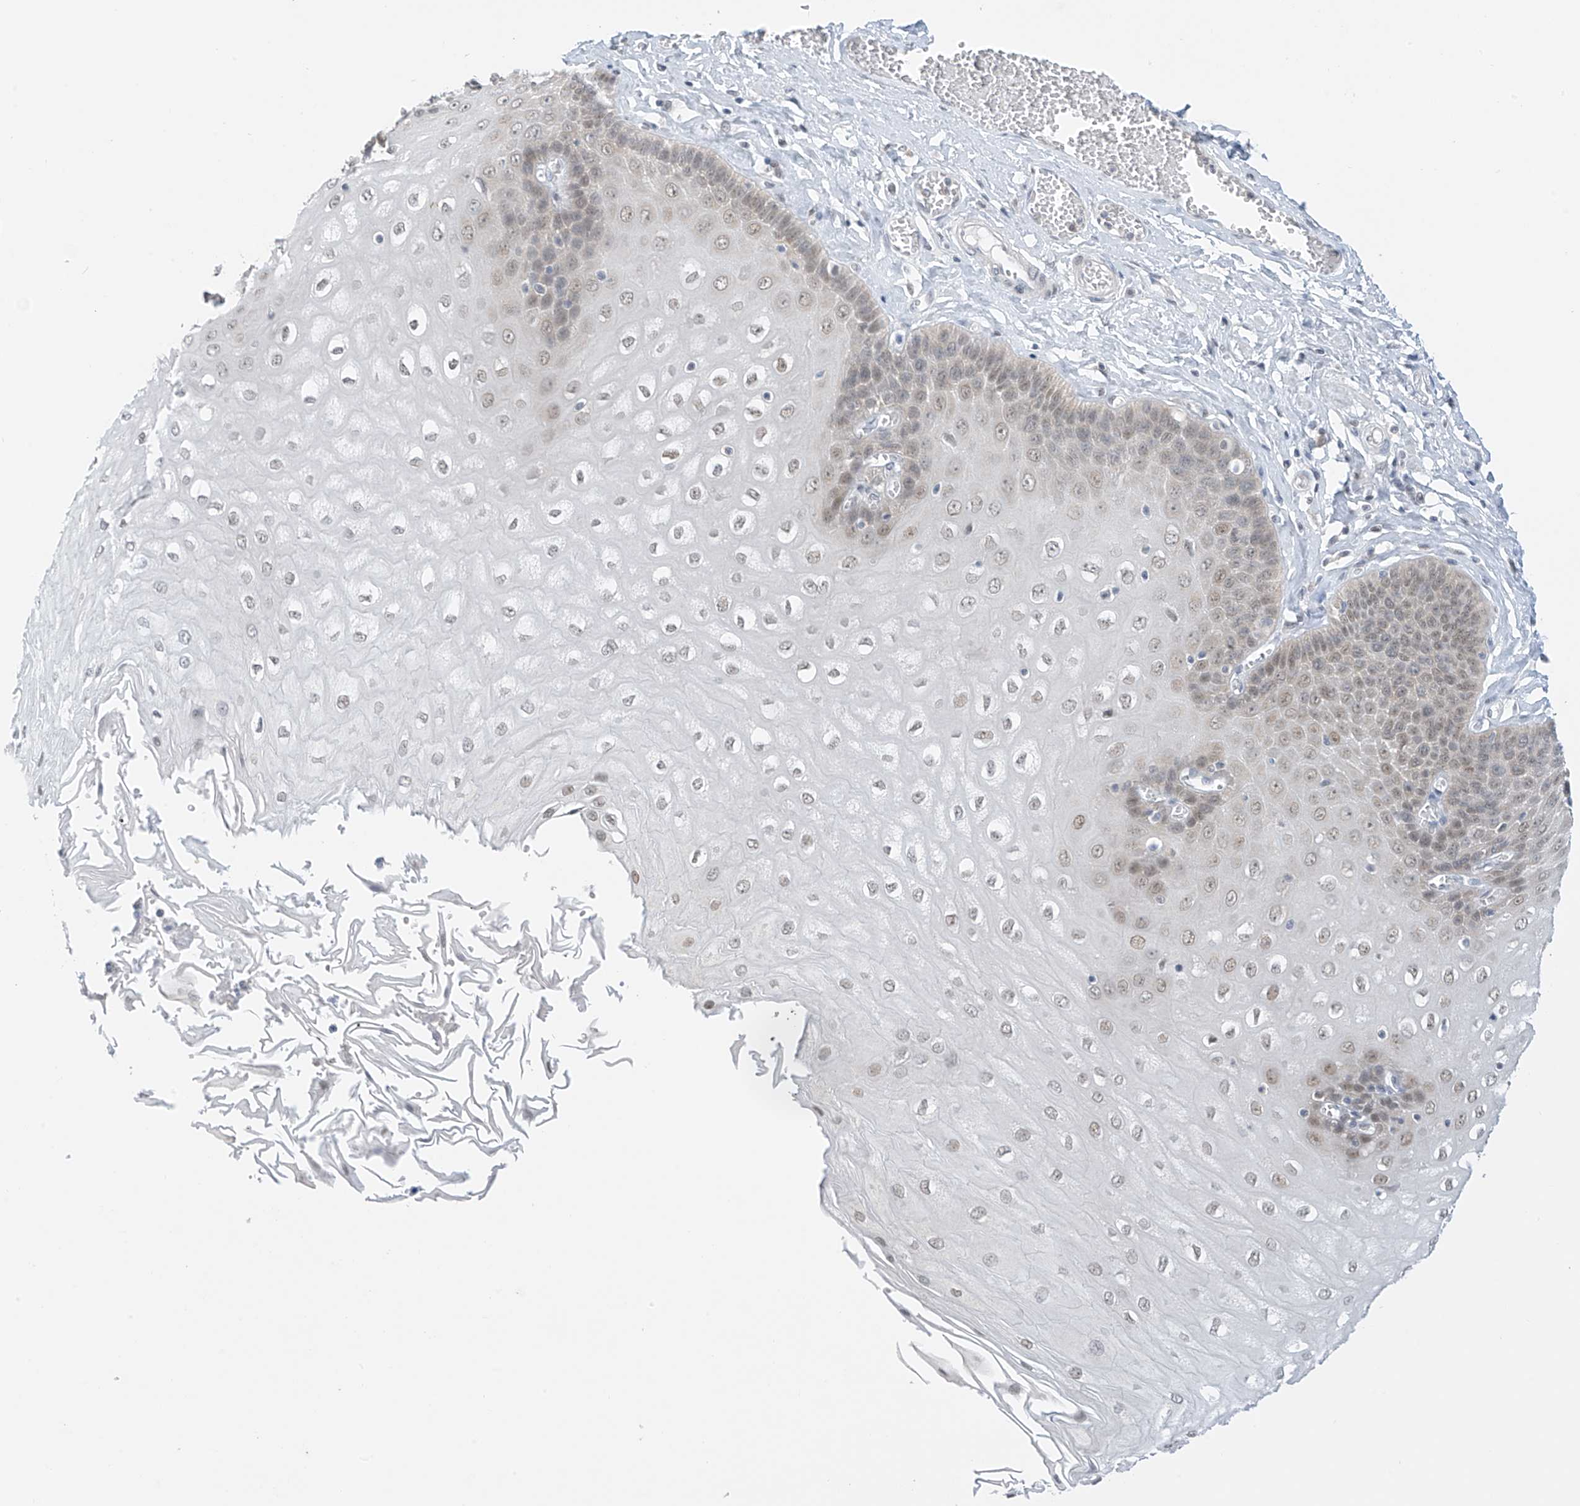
{"staining": {"intensity": "moderate", "quantity": "25%-75%", "location": "nuclear"}, "tissue": "esophagus", "cell_type": "Squamous epithelial cells", "image_type": "normal", "snomed": [{"axis": "morphology", "description": "Normal tissue, NOS"}, {"axis": "topography", "description": "Esophagus"}], "caption": "Esophagus stained with IHC exhibits moderate nuclear positivity in approximately 25%-75% of squamous epithelial cells.", "gene": "APLF", "patient": {"sex": "male", "age": 60}}